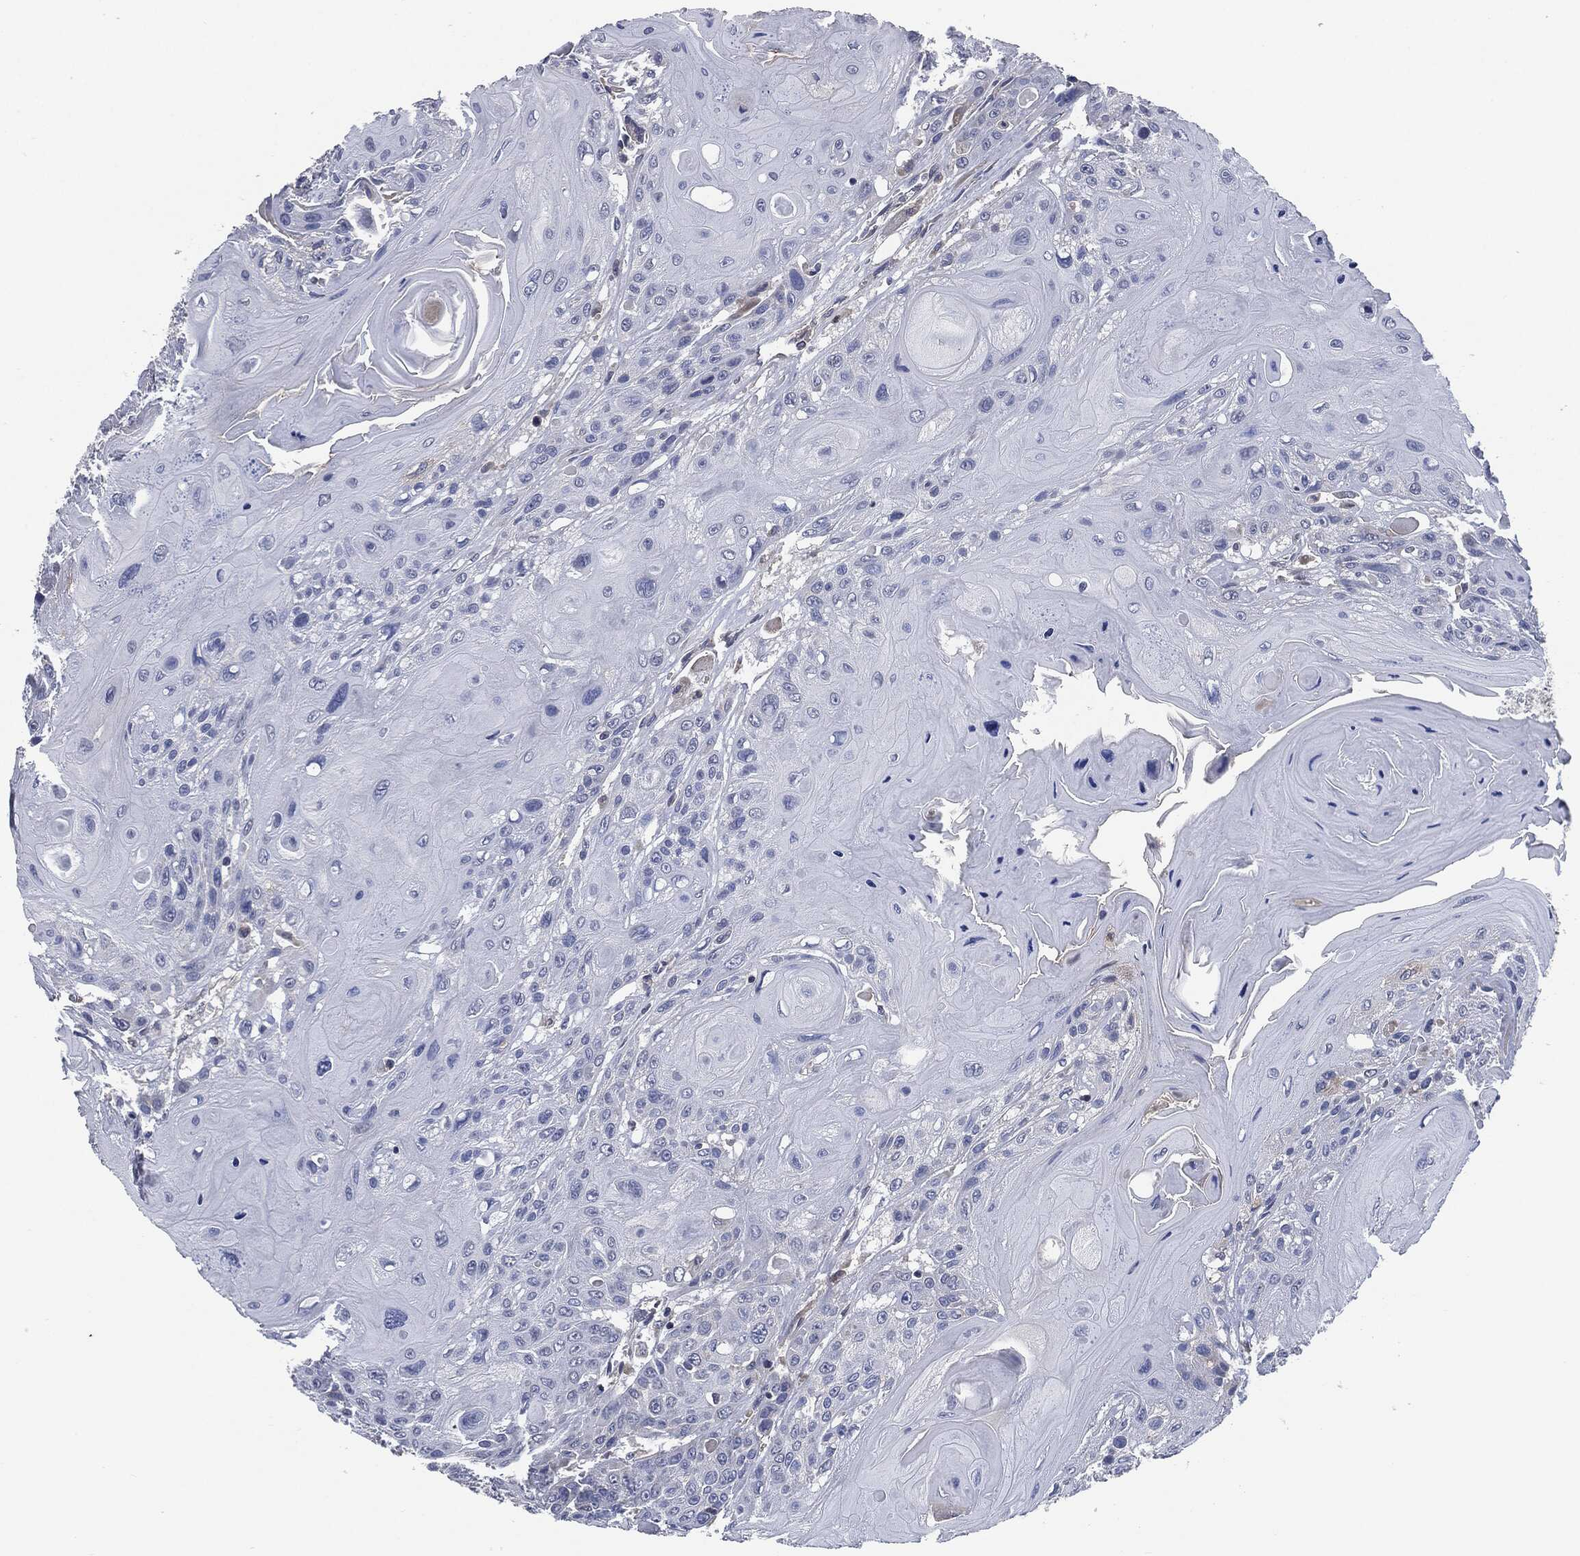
{"staining": {"intensity": "negative", "quantity": "none", "location": "none"}, "tissue": "head and neck cancer", "cell_type": "Tumor cells", "image_type": "cancer", "snomed": [{"axis": "morphology", "description": "Squamous cell carcinoma, NOS"}, {"axis": "topography", "description": "Head-Neck"}], "caption": "The immunohistochemistry (IHC) histopathology image has no significant staining in tumor cells of head and neck squamous cell carcinoma tissue.", "gene": "IL2RG", "patient": {"sex": "female", "age": 59}}